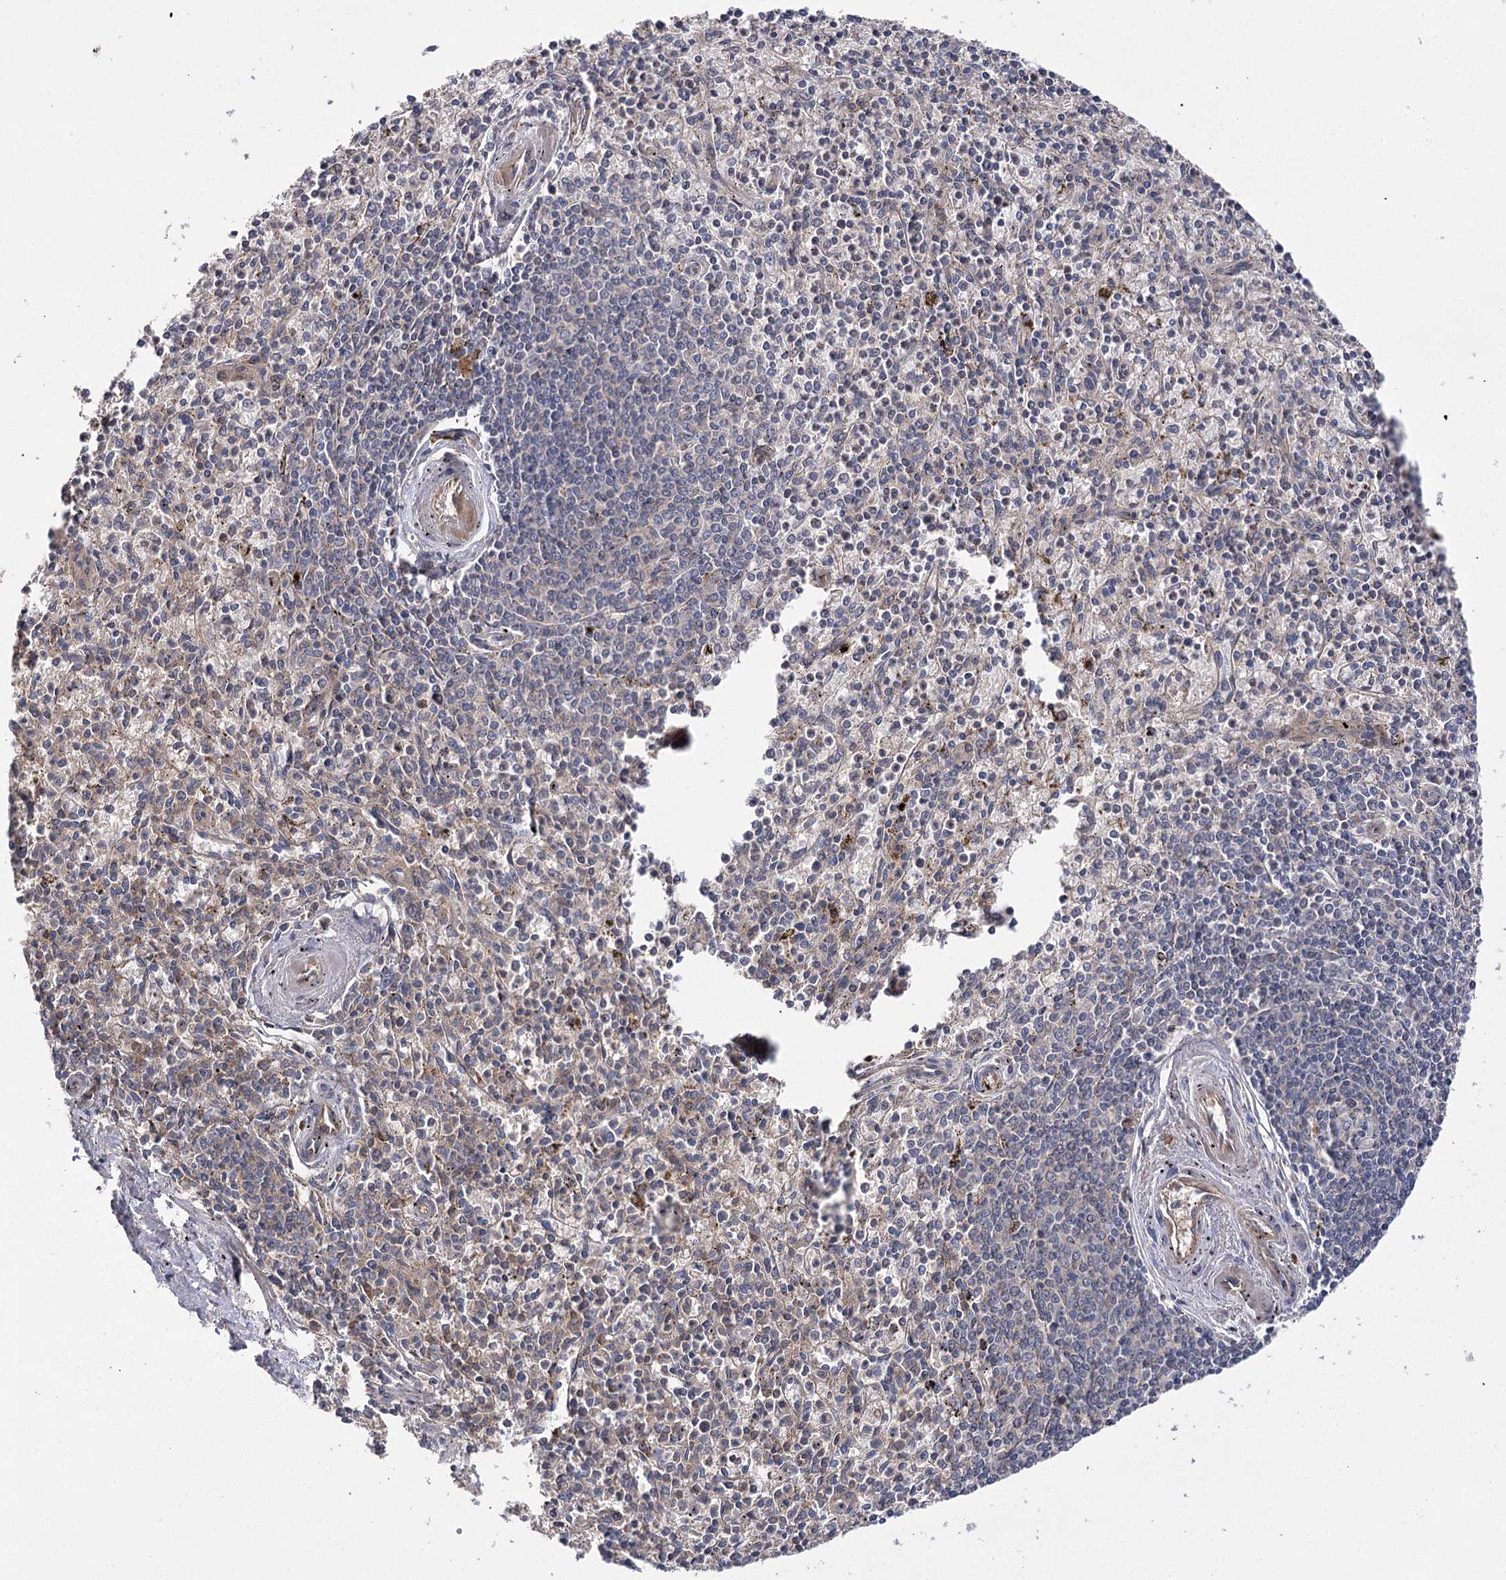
{"staining": {"intensity": "weak", "quantity": "<25%", "location": "cytoplasmic/membranous"}, "tissue": "spleen", "cell_type": "Cells in red pulp", "image_type": "normal", "snomed": [{"axis": "morphology", "description": "Normal tissue, NOS"}, {"axis": "topography", "description": "Spleen"}], "caption": "This is a micrograph of immunohistochemistry (IHC) staining of unremarkable spleen, which shows no staining in cells in red pulp.", "gene": "BCR", "patient": {"sex": "male", "age": 72}}